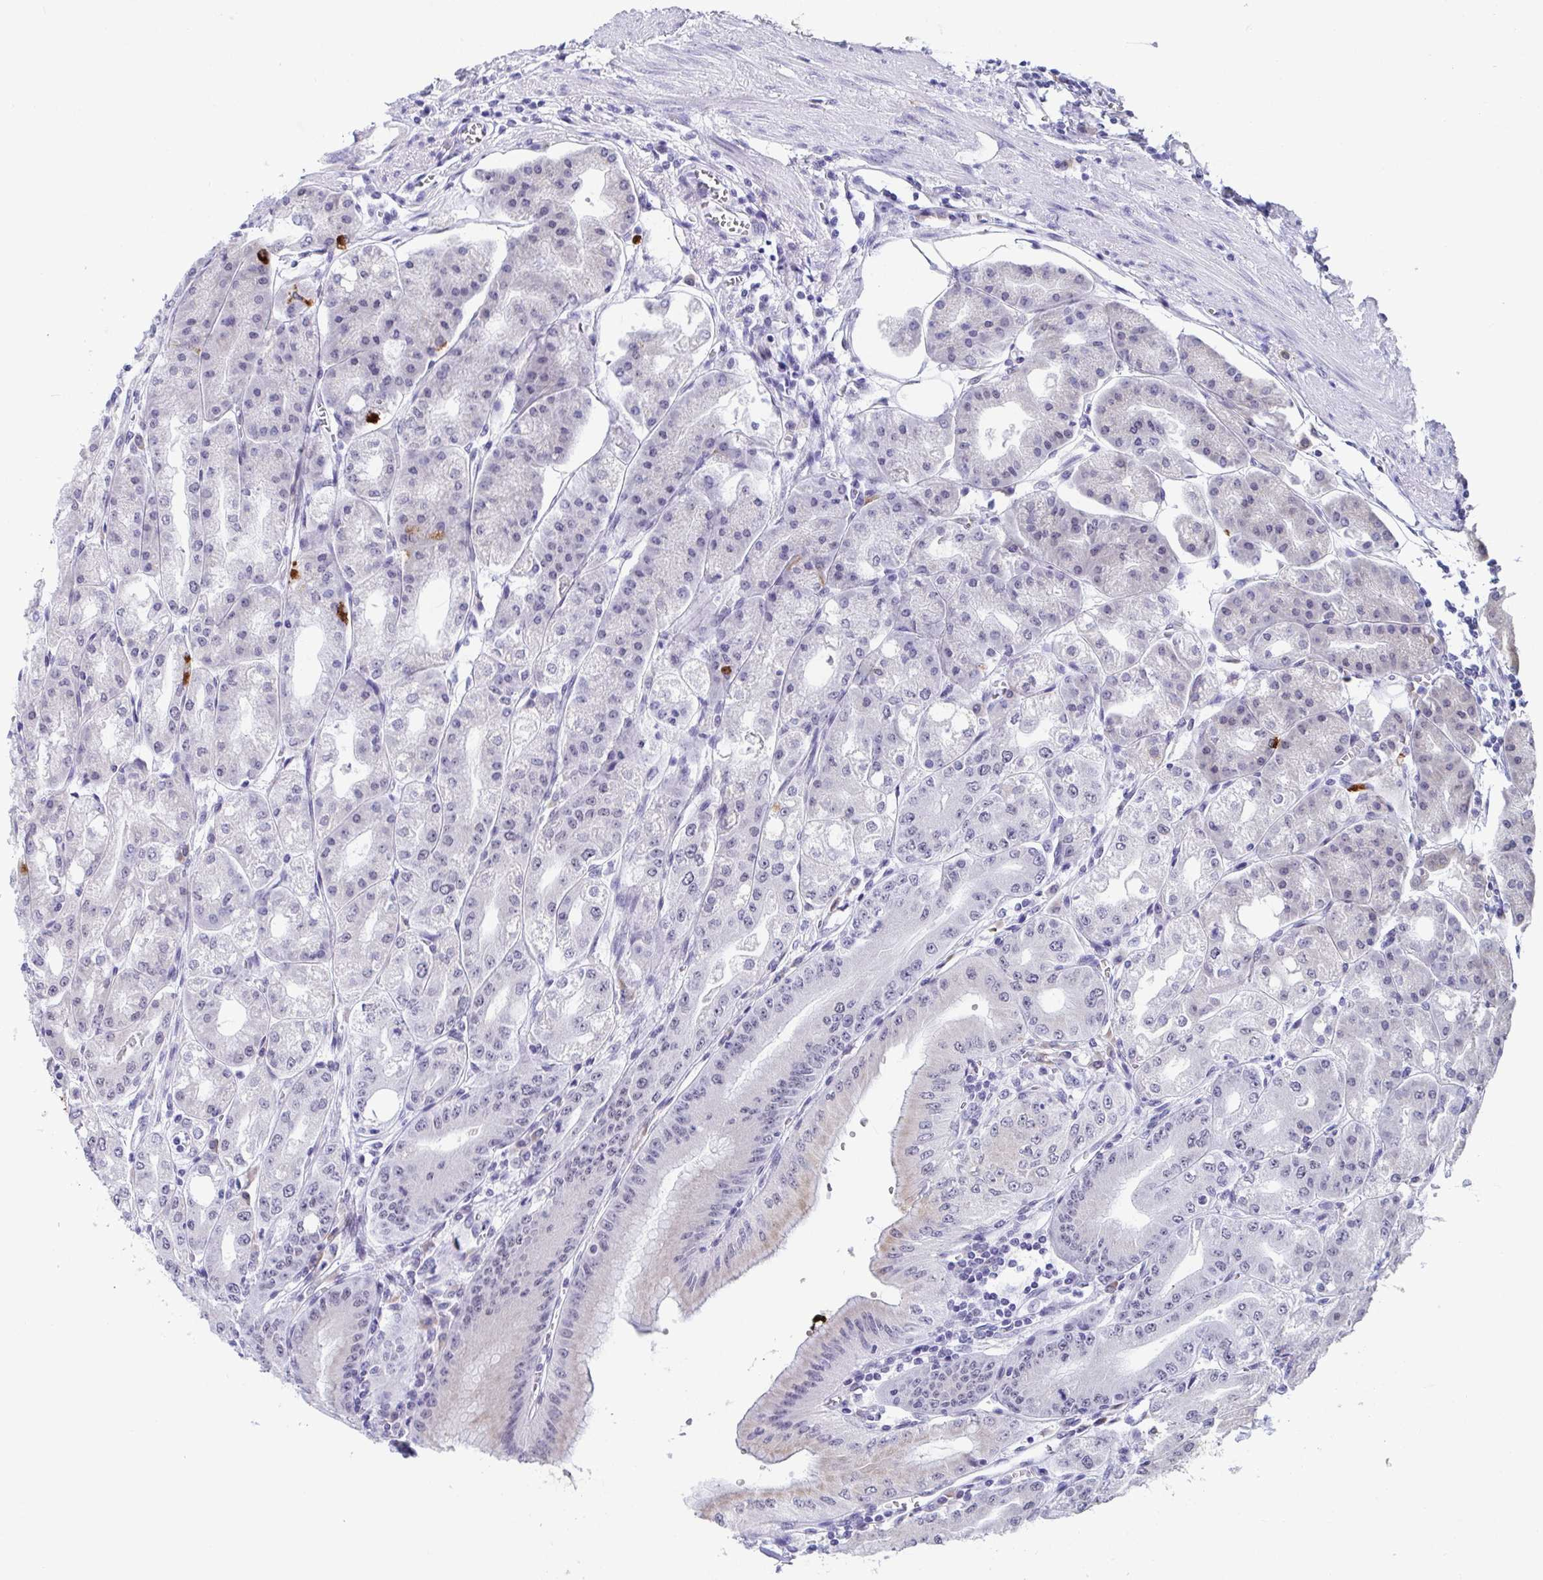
{"staining": {"intensity": "negative", "quantity": "none", "location": "none"}, "tissue": "stomach", "cell_type": "Glandular cells", "image_type": "normal", "snomed": [{"axis": "morphology", "description": "Normal tissue, NOS"}, {"axis": "topography", "description": "Stomach, lower"}], "caption": "Immunohistochemistry image of benign human stomach stained for a protein (brown), which demonstrates no staining in glandular cells. (Immunohistochemistry (ihc), brightfield microscopy, high magnification).", "gene": "WDR72", "patient": {"sex": "male", "age": 71}}